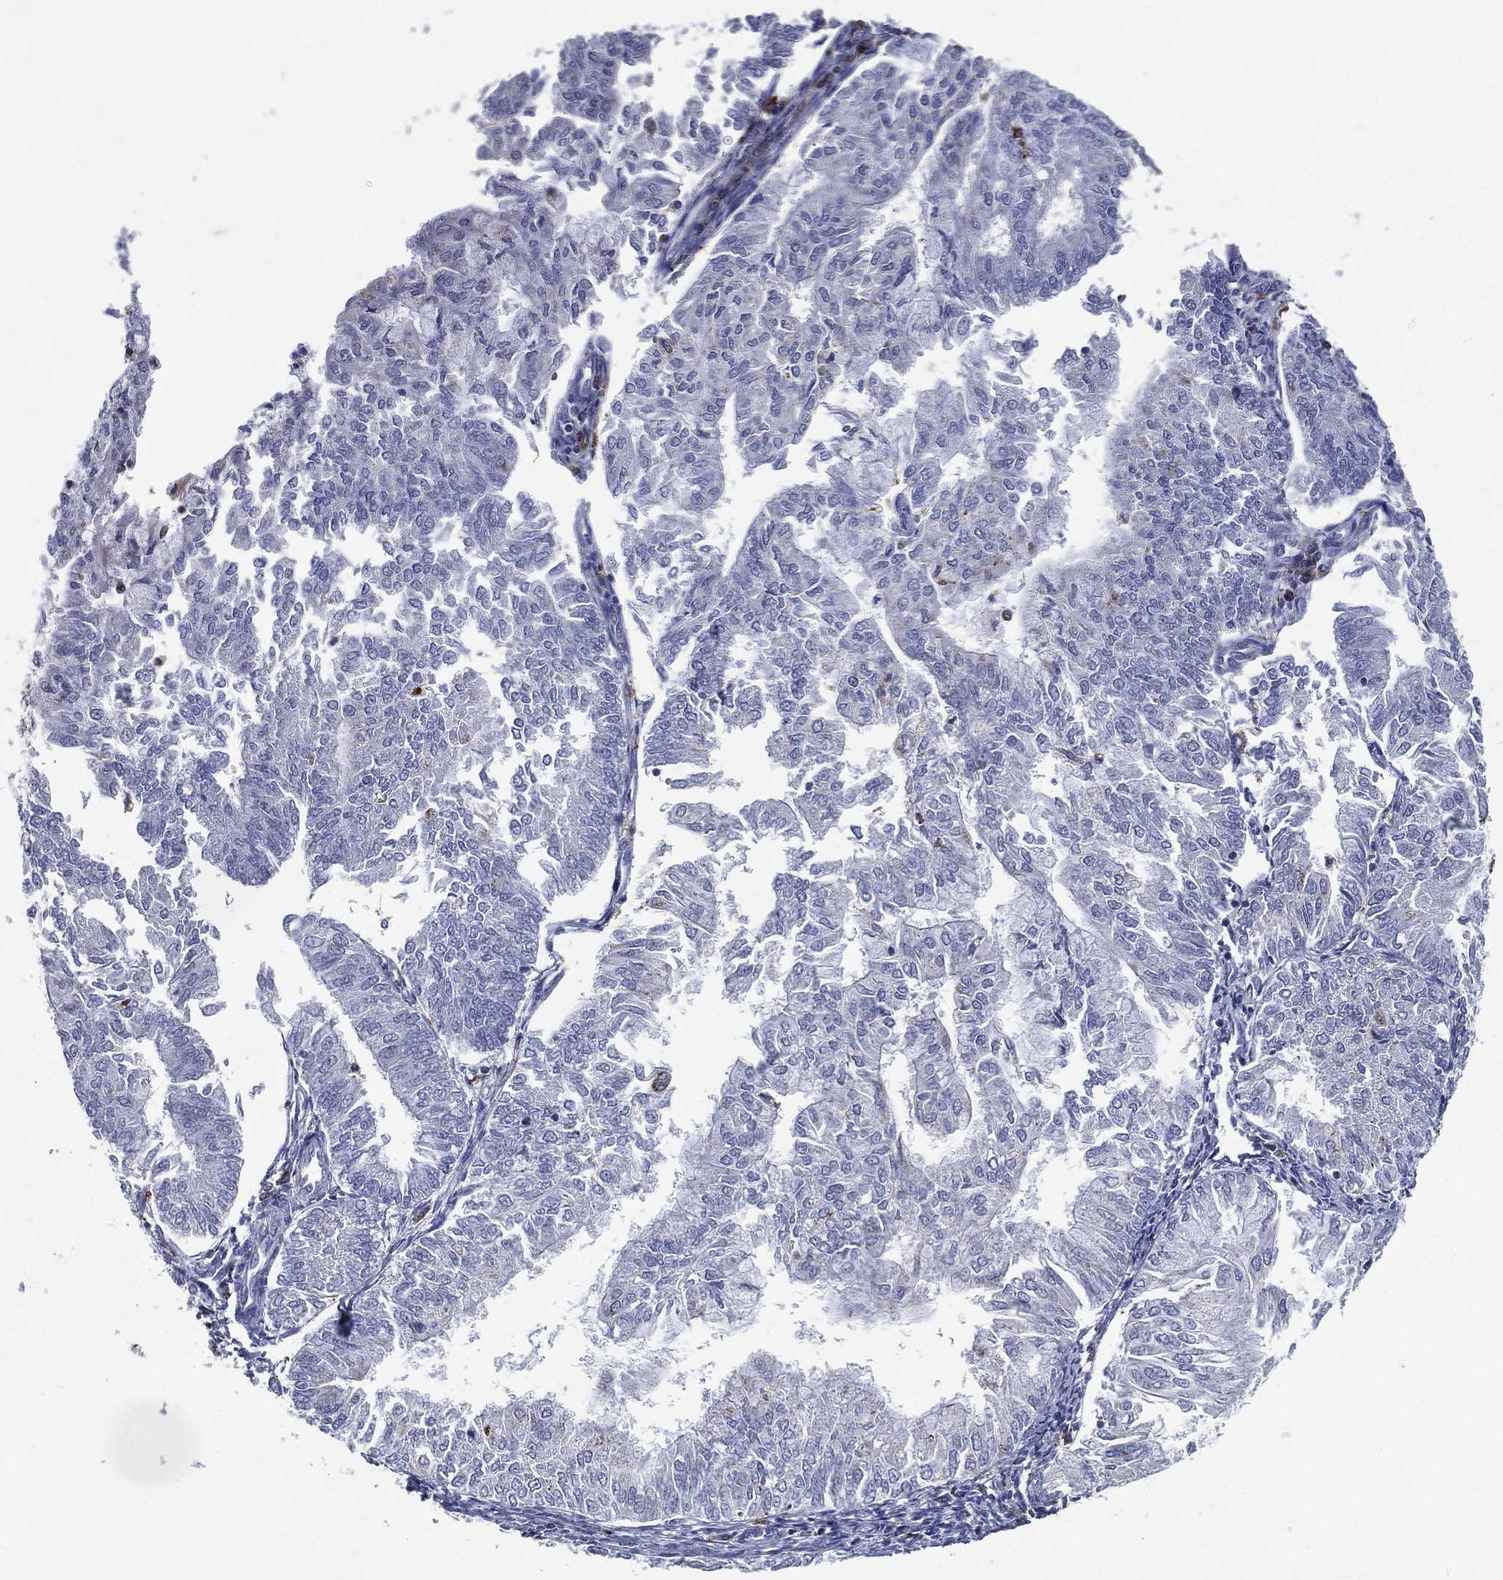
{"staining": {"intensity": "negative", "quantity": "none", "location": "none"}, "tissue": "endometrial cancer", "cell_type": "Tumor cells", "image_type": "cancer", "snomed": [{"axis": "morphology", "description": "Adenocarcinoma, NOS"}, {"axis": "topography", "description": "Endometrium"}], "caption": "The histopathology image reveals no significant positivity in tumor cells of endometrial adenocarcinoma.", "gene": "EVI2B", "patient": {"sex": "female", "age": 59}}